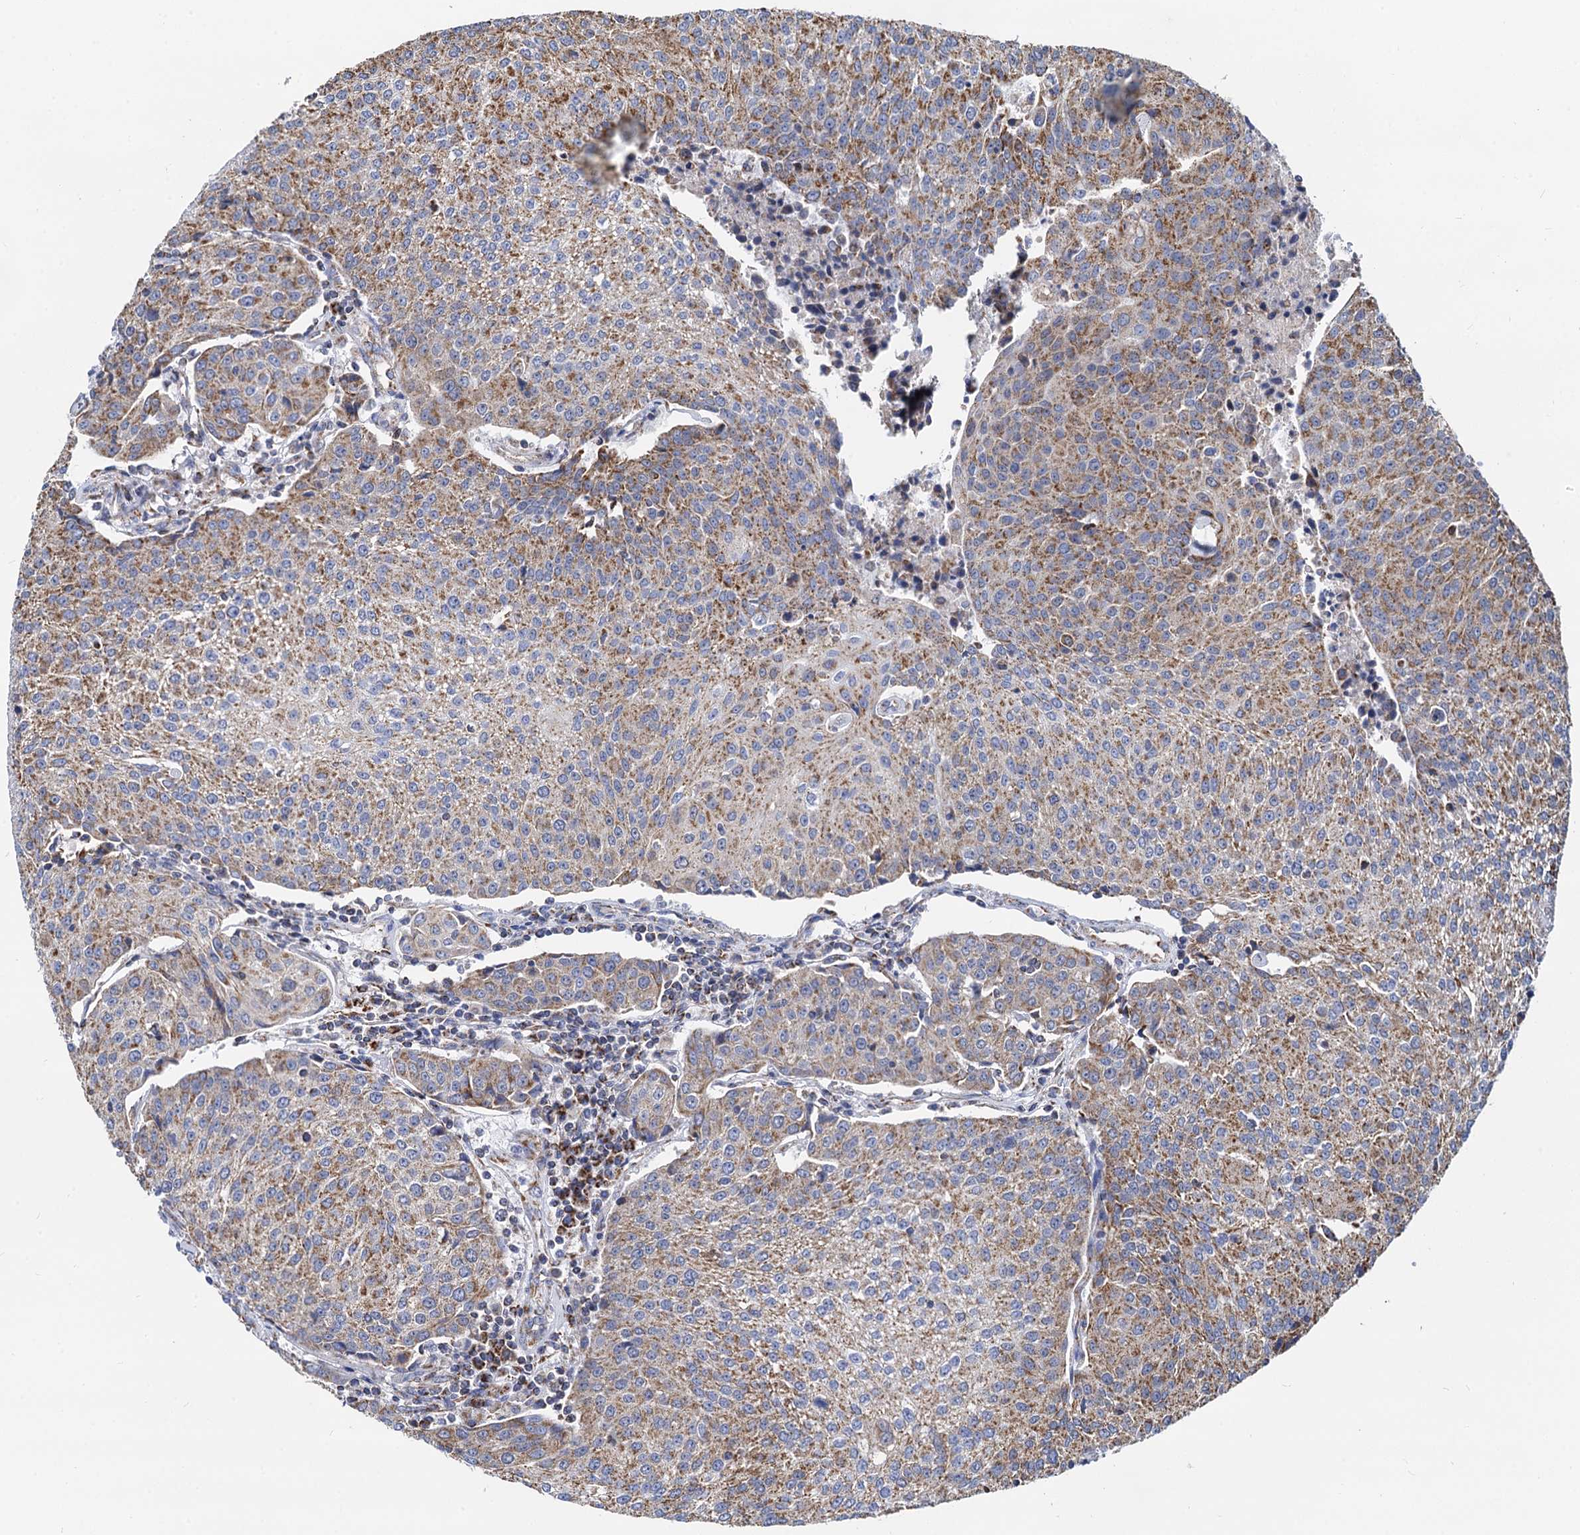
{"staining": {"intensity": "moderate", "quantity": "25%-75%", "location": "cytoplasmic/membranous"}, "tissue": "urothelial cancer", "cell_type": "Tumor cells", "image_type": "cancer", "snomed": [{"axis": "morphology", "description": "Urothelial carcinoma, High grade"}, {"axis": "topography", "description": "Urinary bladder"}], "caption": "The micrograph demonstrates immunohistochemical staining of urothelial carcinoma (high-grade). There is moderate cytoplasmic/membranous staining is seen in approximately 25%-75% of tumor cells.", "gene": "TIMM10", "patient": {"sex": "female", "age": 85}}